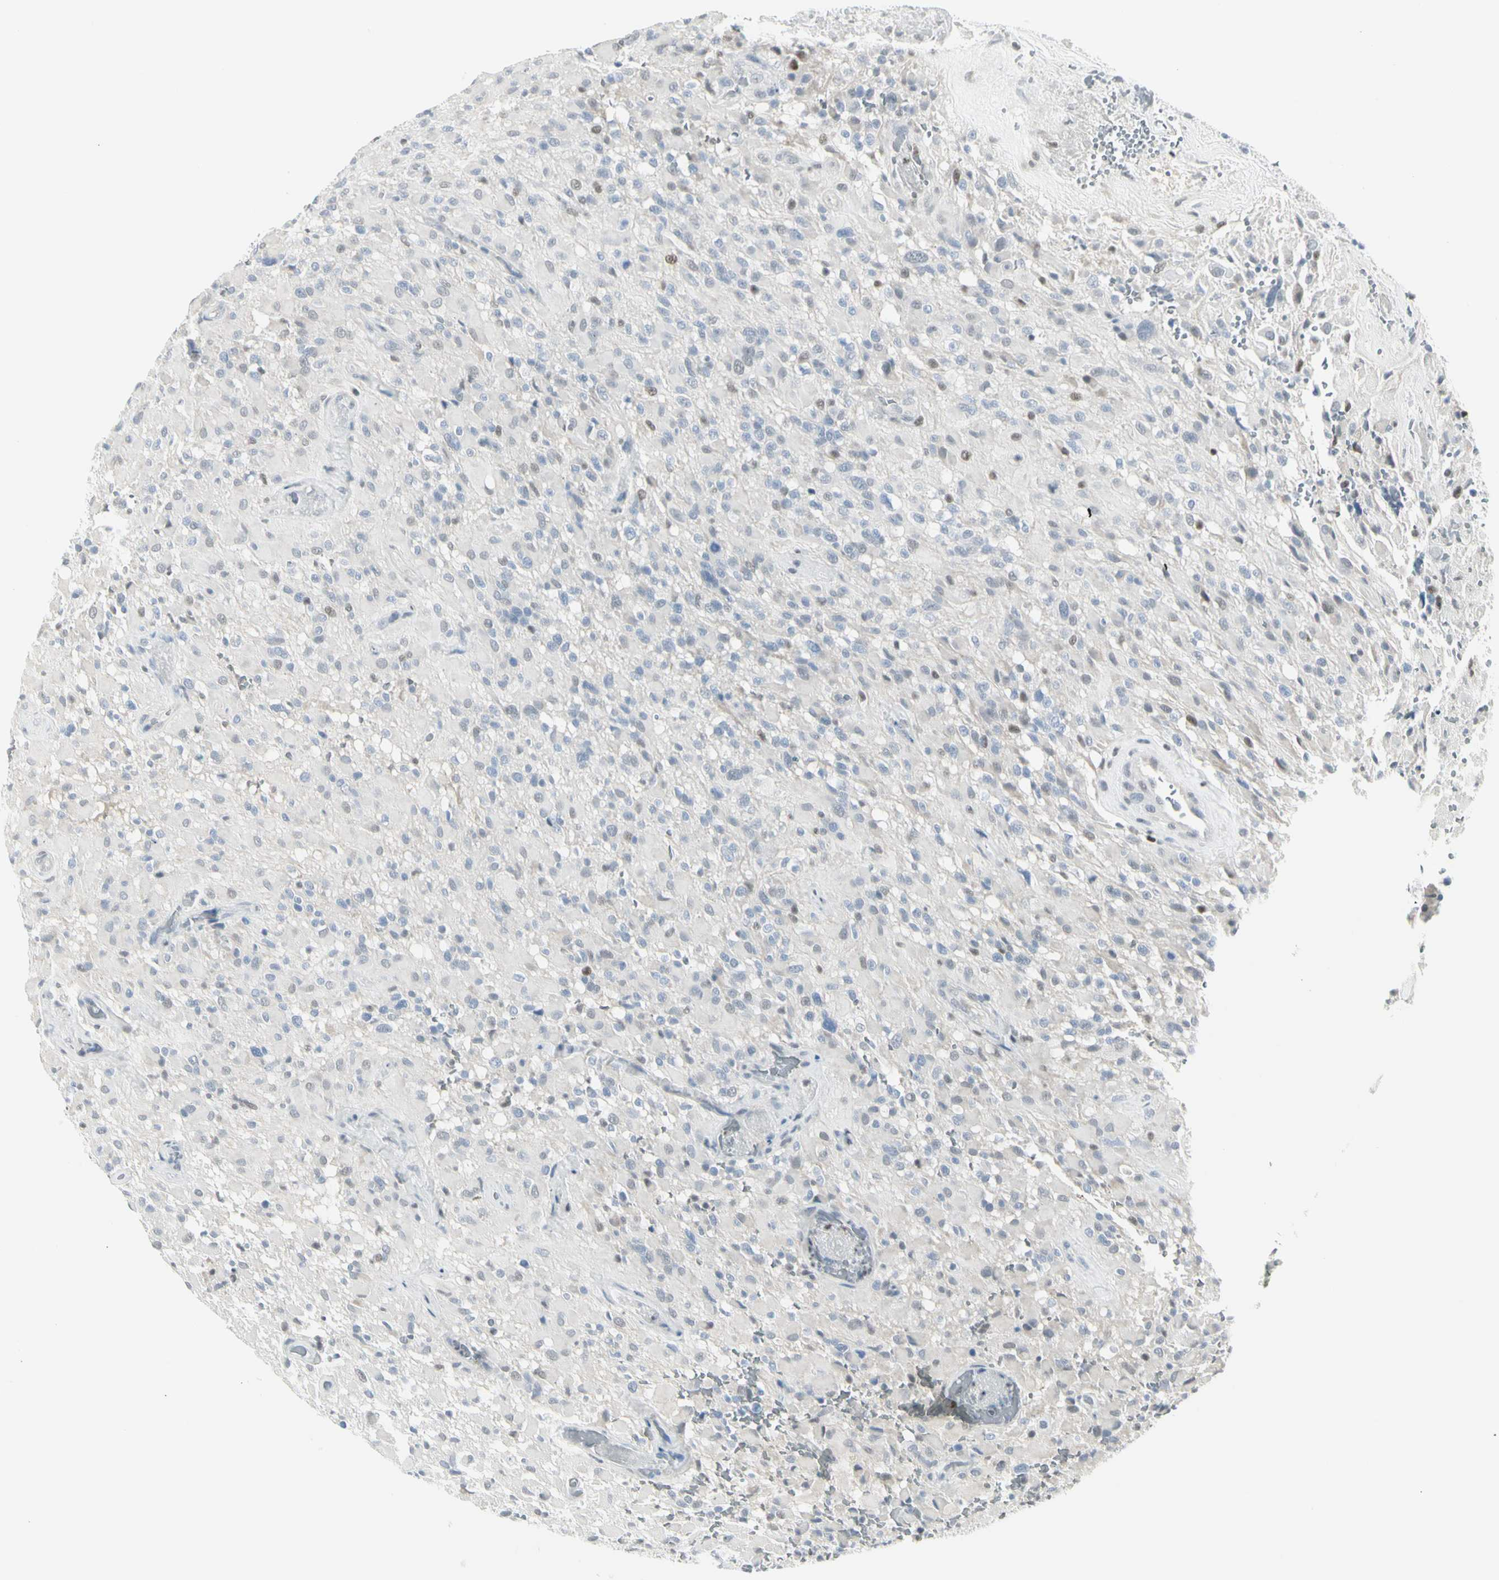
{"staining": {"intensity": "weak", "quantity": "<25%", "location": "nuclear"}, "tissue": "glioma", "cell_type": "Tumor cells", "image_type": "cancer", "snomed": [{"axis": "morphology", "description": "Glioma, malignant, High grade"}, {"axis": "topography", "description": "Brain"}], "caption": "This is an immunohistochemistry (IHC) micrograph of human glioma. There is no positivity in tumor cells.", "gene": "ZBTB7B", "patient": {"sex": "male", "age": 71}}